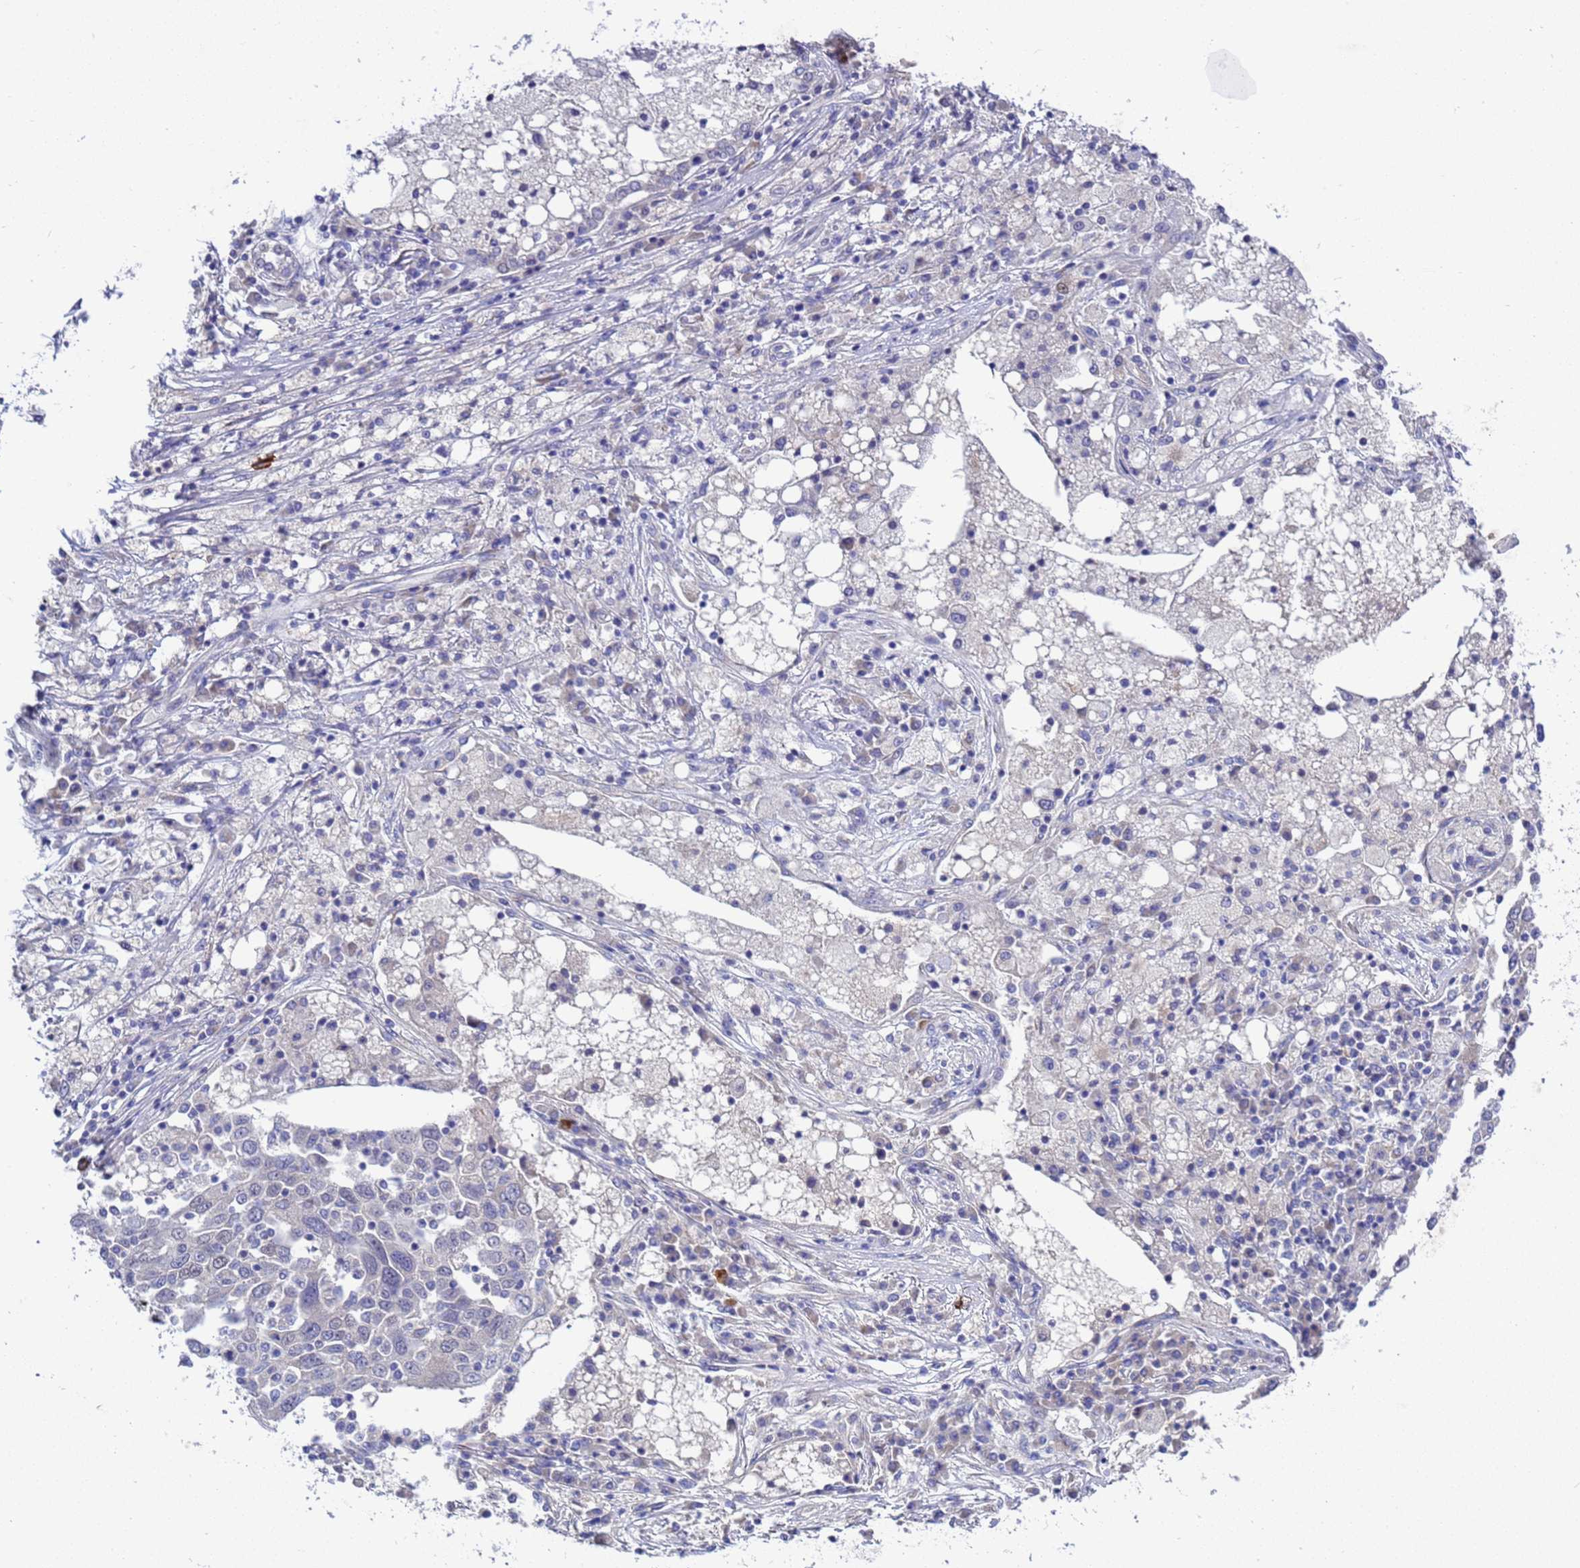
{"staining": {"intensity": "negative", "quantity": "none", "location": "none"}, "tissue": "lung cancer", "cell_type": "Tumor cells", "image_type": "cancer", "snomed": [{"axis": "morphology", "description": "Squamous cell carcinoma, NOS"}, {"axis": "topography", "description": "Lung"}], "caption": "An immunohistochemistry image of lung cancer is shown. There is no staining in tumor cells of lung cancer.", "gene": "RC3H2", "patient": {"sex": "male", "age": 65}}